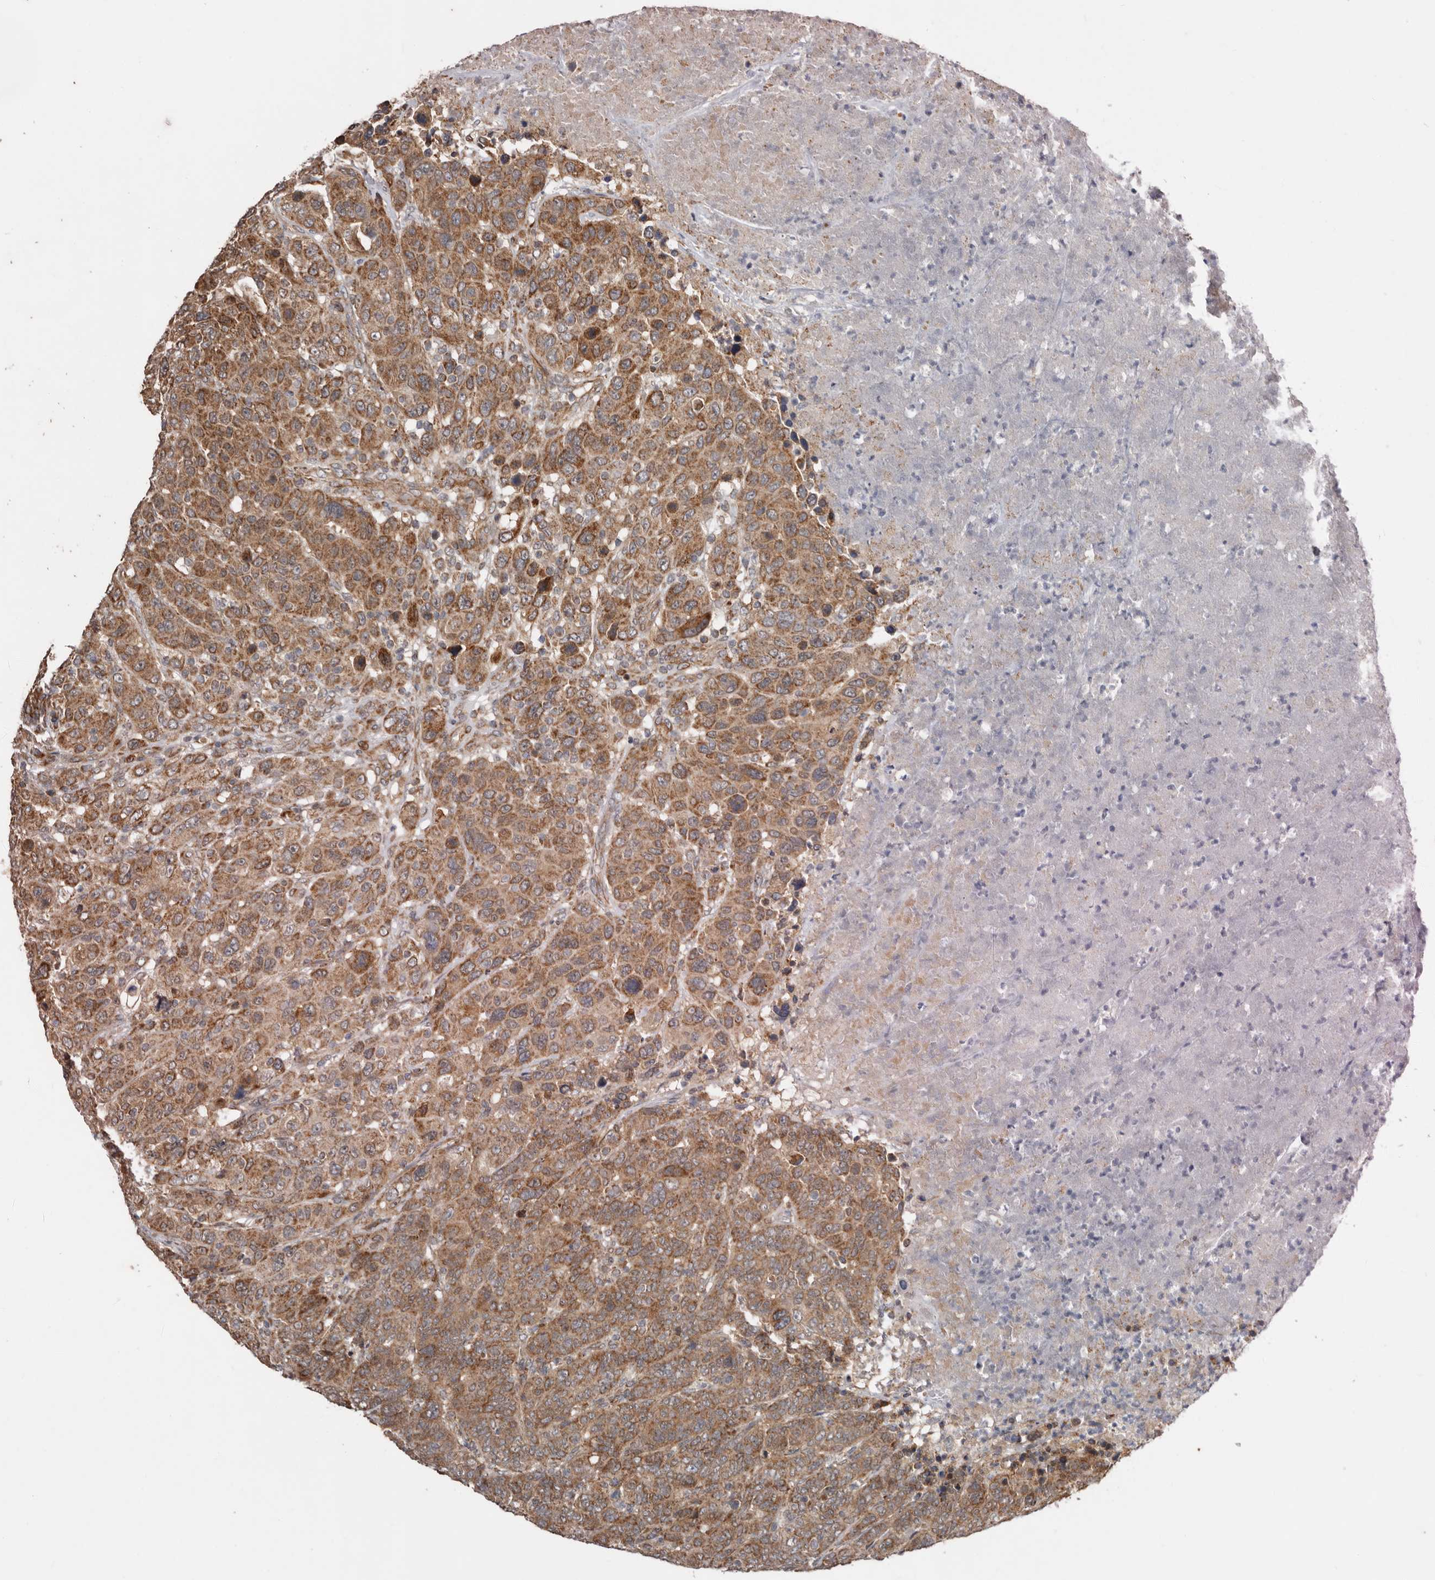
{"staining": {"intensity": "moderate", "quantity": ">75%", "location": "cytoplasmic/membranous"}, "tissue": "breast cancer", "cell_type": "Tumor cells", "image_type": "cancer", "snomed": [{"axis": "morphology", "description": "Duct carcinoma"}, {"axis": "topography", "description": "Breast"}], "caption": "The immunohistochemical stain labels moderate cytoplasmic/membranous staining in tumor cells of breast cancer (infiltrating ductal carcinoma) tissue.", "gene": "PROKR1", "patient": {"sex": "female", "age": 37}}